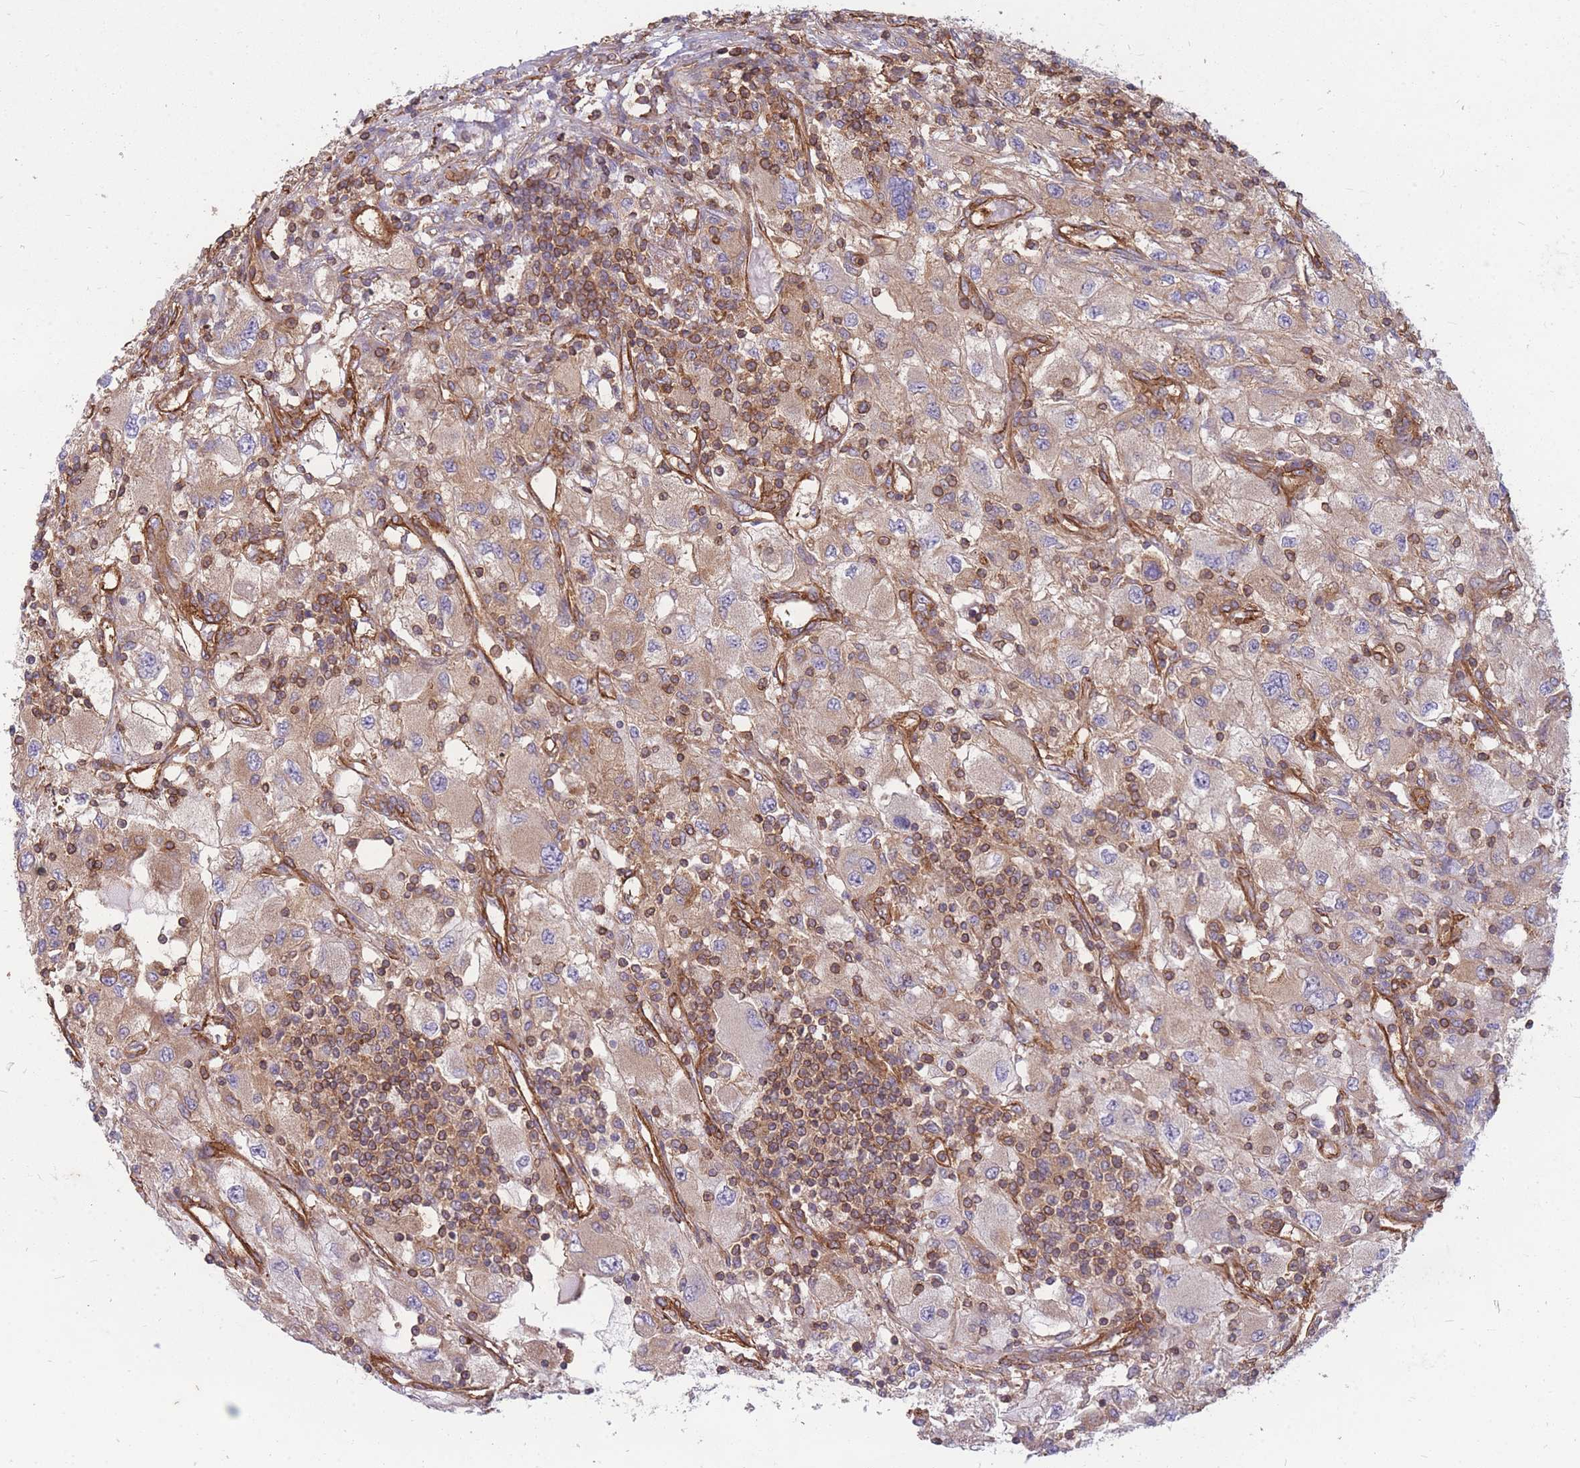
{"staining": {"intensity": "moderate", "quantity": "25%-75%", "location": "cytoplasmic/membranous"}, "tissue": "renal cancer", "cell_type": "Tumor cells", "image_type": "cancer", "snomed": [{"axis": "morphology", "description": "Adenocarcinoma, NOS"}, {"axis": "topography", "description": "Kidney"}], "caption": "An IHC image of tumor tissue is shown. Protein staining in brown labels moderate cytoplasmic/membranous positivity in renal cancer (adenocarcinoma) within tumor cells. Immunohistochemistry (ihc) stains the protein in brown and the nuclei are stained blue.", "gene": "GGA1", "patient": {"sex": "female", "age": 67}}